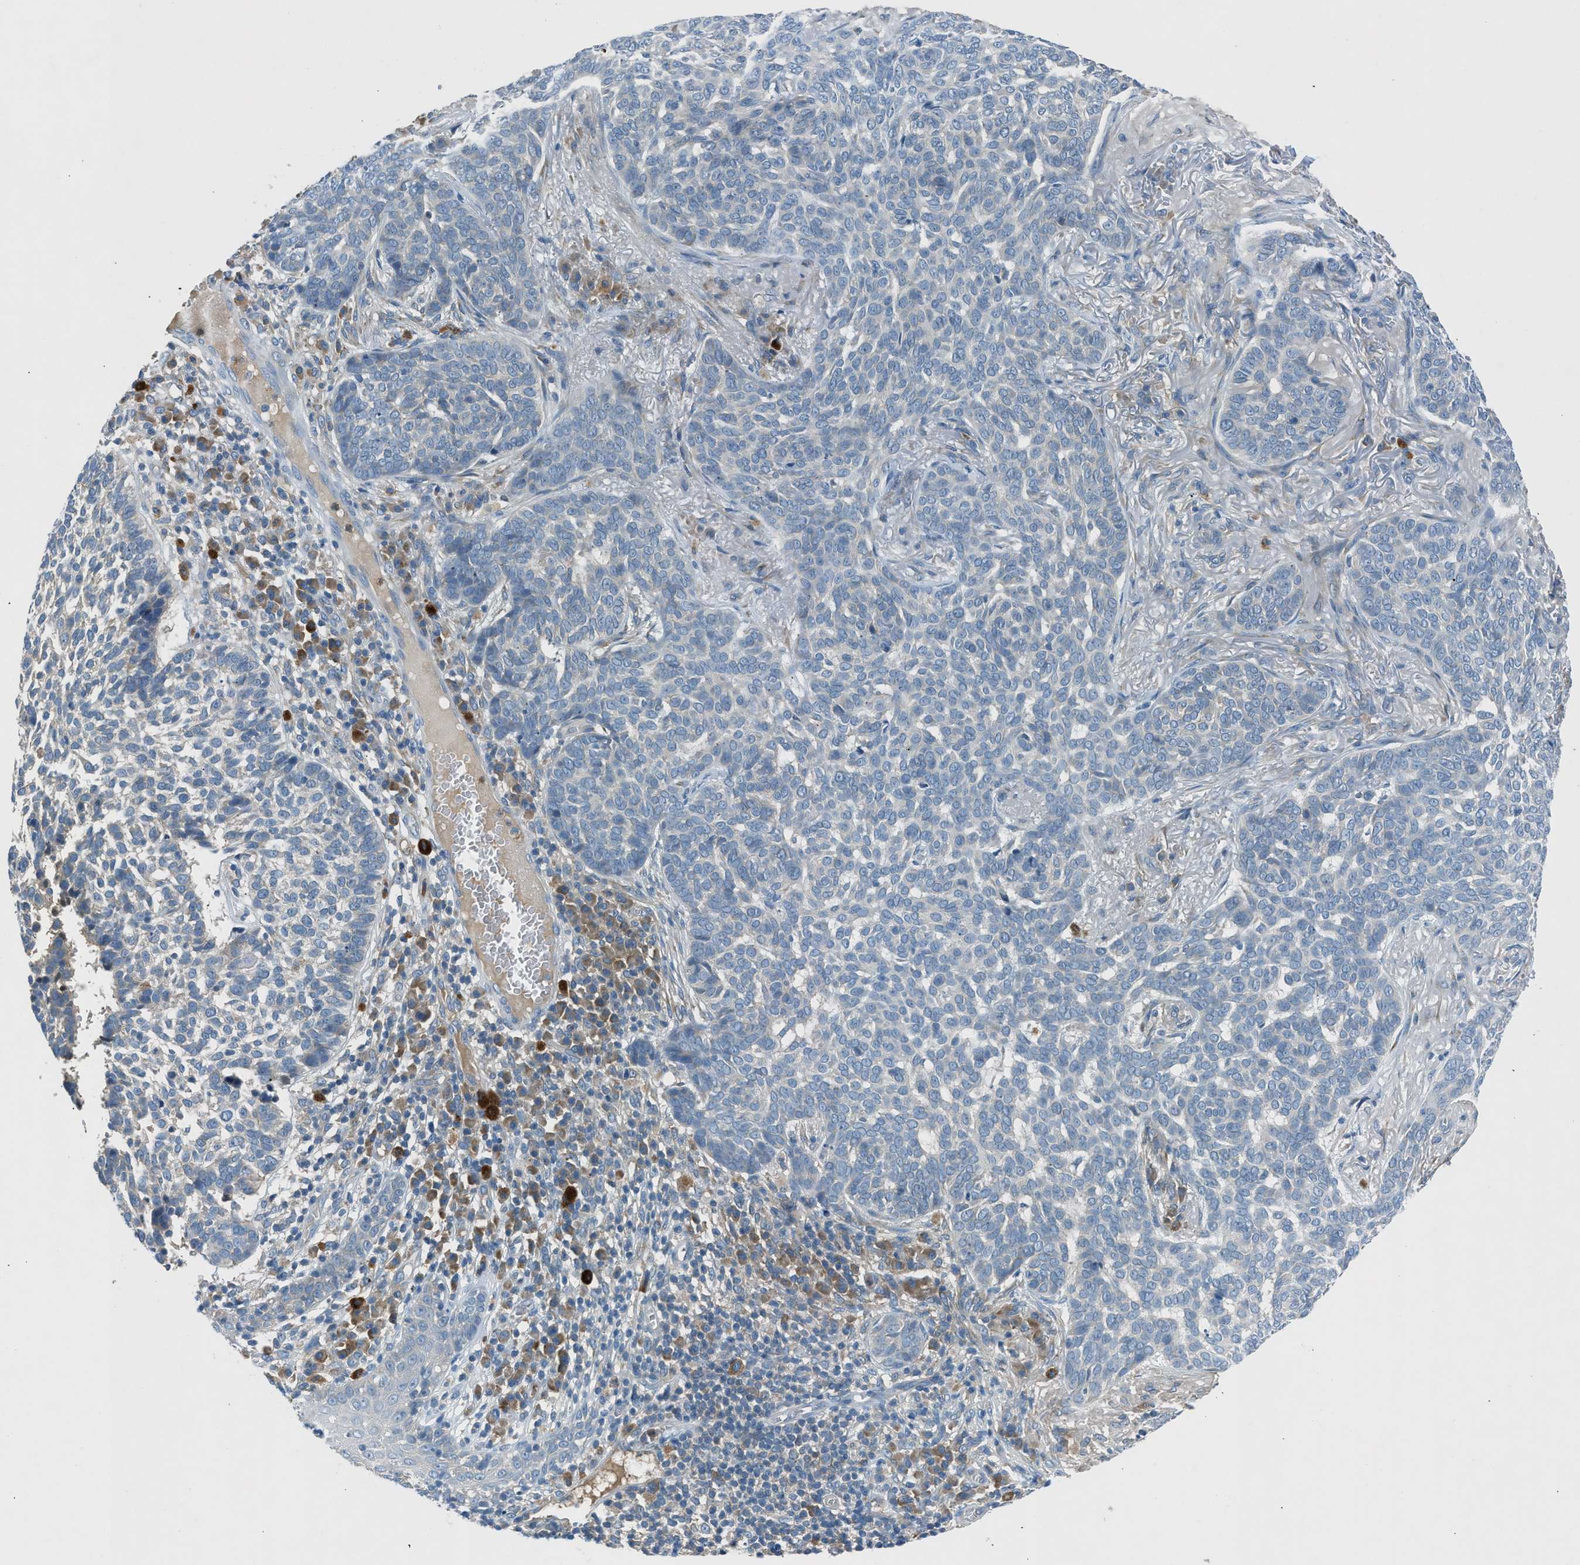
{"staining": {"intensity": "negative", "quantity": "none", "location": "none"}, "tissue": "skin cancer", "cell_type": "Tumor cells", "image_type": "cancer", "snomed": [{"axis": "morphology", "description": "Basal cell carcinoma"}, {"axis": "topography", "description": "Skin"}], "caption": "A photomicrograph of human basal cell carcinoma (skin) is negative for staining in tumor cells.", "gene": "BMP1", "patient": {"sex": "male", "age": 85}}